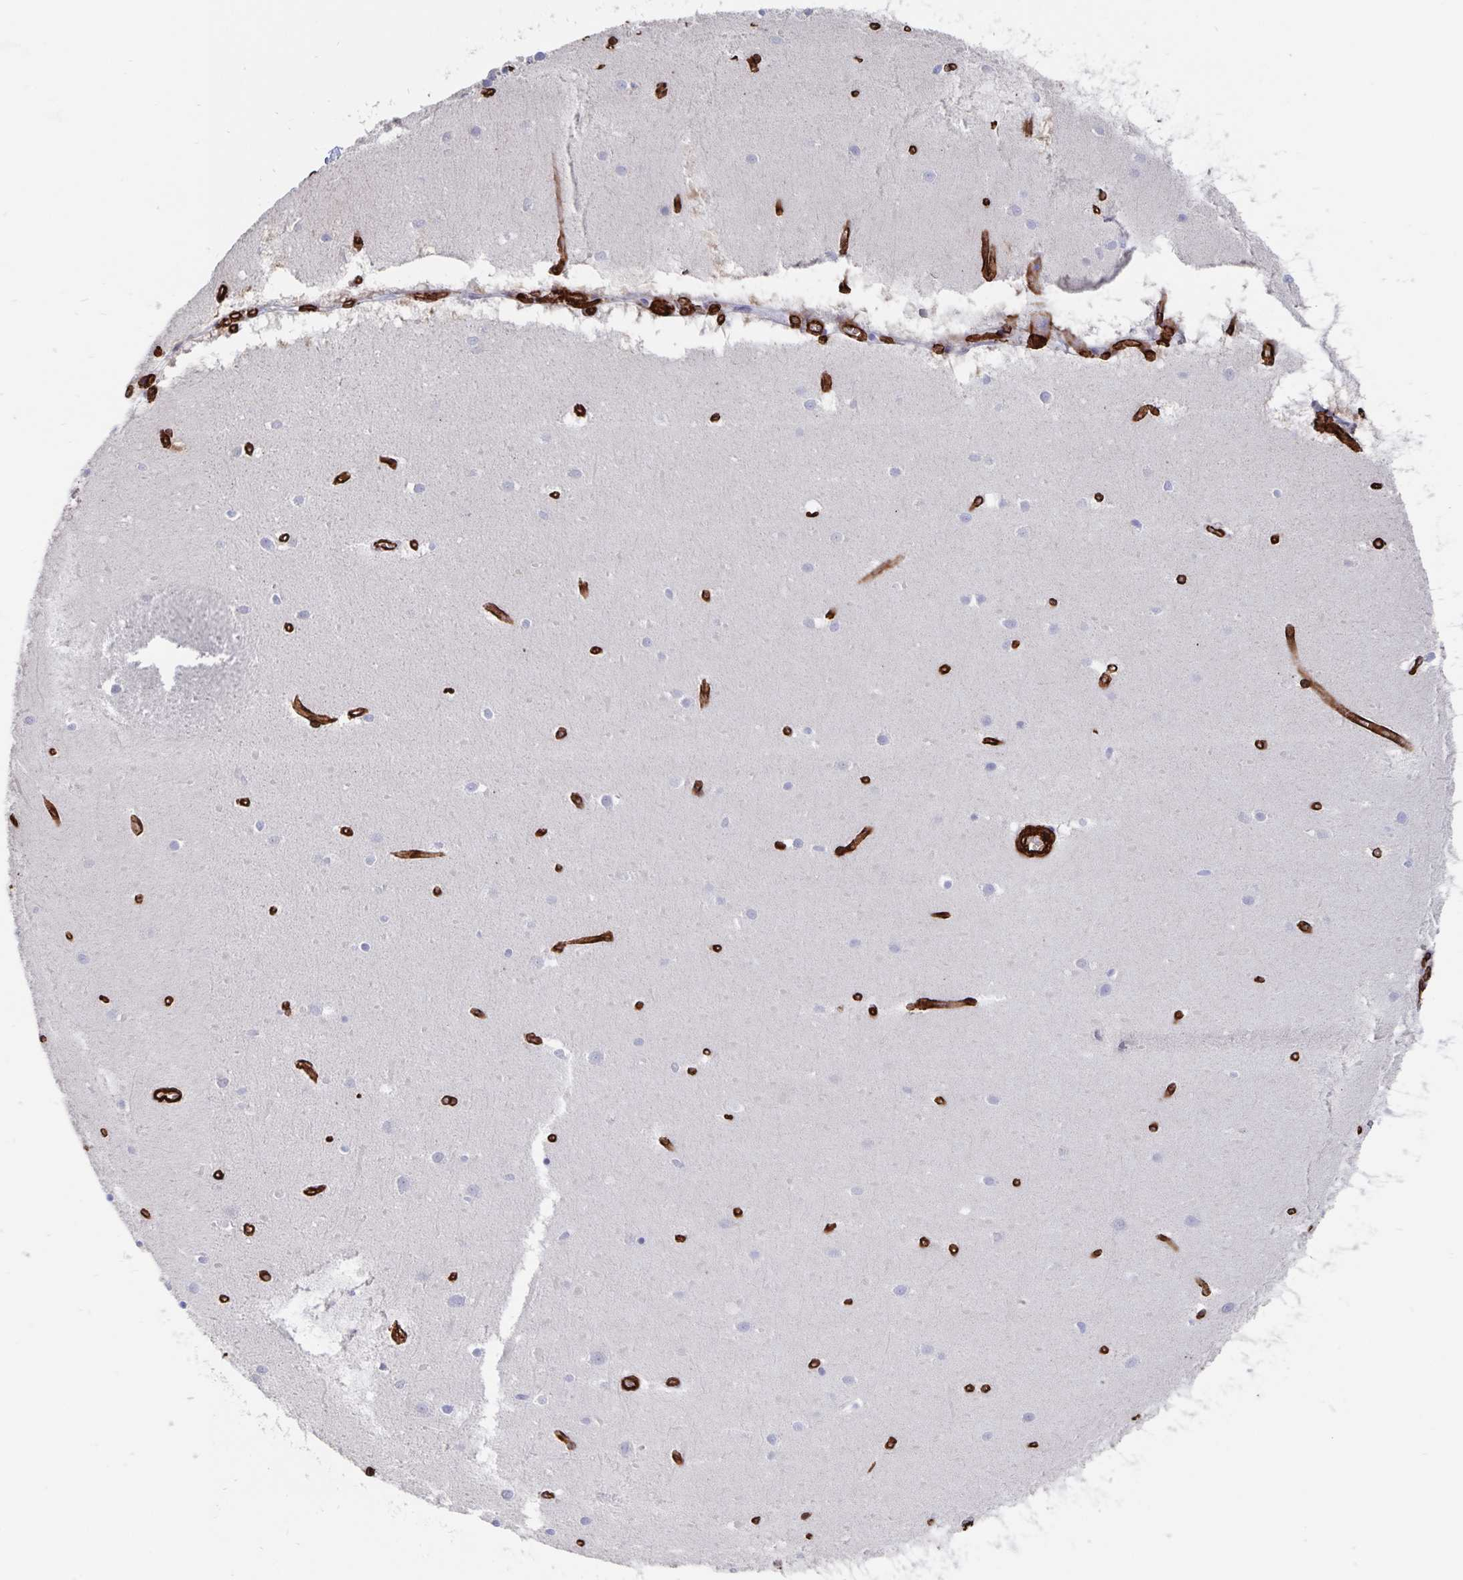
{"staining": {"intensity": "negative", "quantity": "none", "location": "none"}, "tissue": "cerebellum", "cell_type": "Cells in granular layer", "image_type": "normal", "snomed": [{"axis": "morphology", "description": "Normal tissue, NOS"}, {"axis": "topography", "description": "Cerebellum"}], "caption": "Immunohistochemical staining of benign cerebellum exhibits no significant expression in cells in granular layer.", "gene": "DCHS2", "patient": {"sex": "male", "age": 54}}